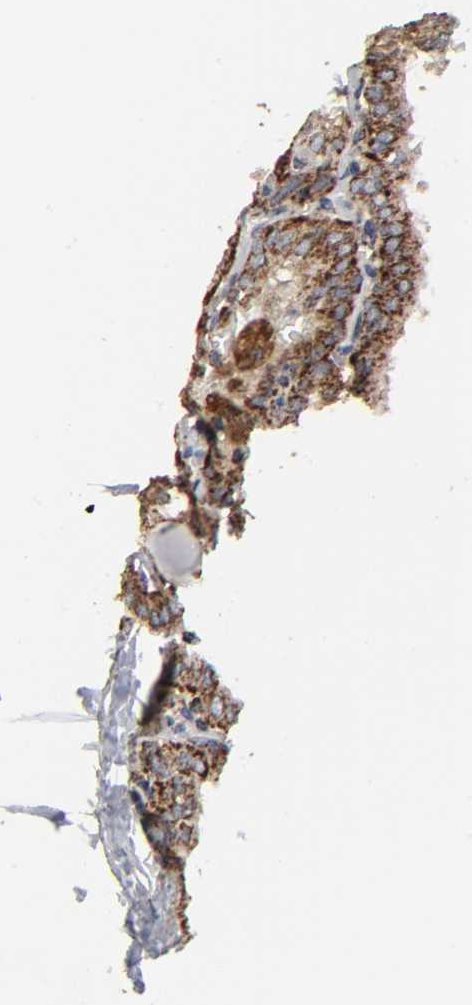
{"staining": {"intensity": "strong", "quantity": ">75%", "location": "cytoplasmic/membranous"}, "tissue": "thyroid cancer", "cell_type": "Tumor cells", "image_type": "cancer", "snomed": [{"axis": "morphology", "description": "Papillary adenocarcinoma, NOS"}, {"axis": "topography", "description": "Thyroid gland"}], "caption": "High-power microscopy captured an immunohistochemistry micrograph of thyroid cancer (papillary adenocarcinoma), revealing strong cytoplasmic/membranous positivity in approximately >75% of tumor cells.", "gene": "COX6B1", "patient": {"sex": "male", "age": 20}}